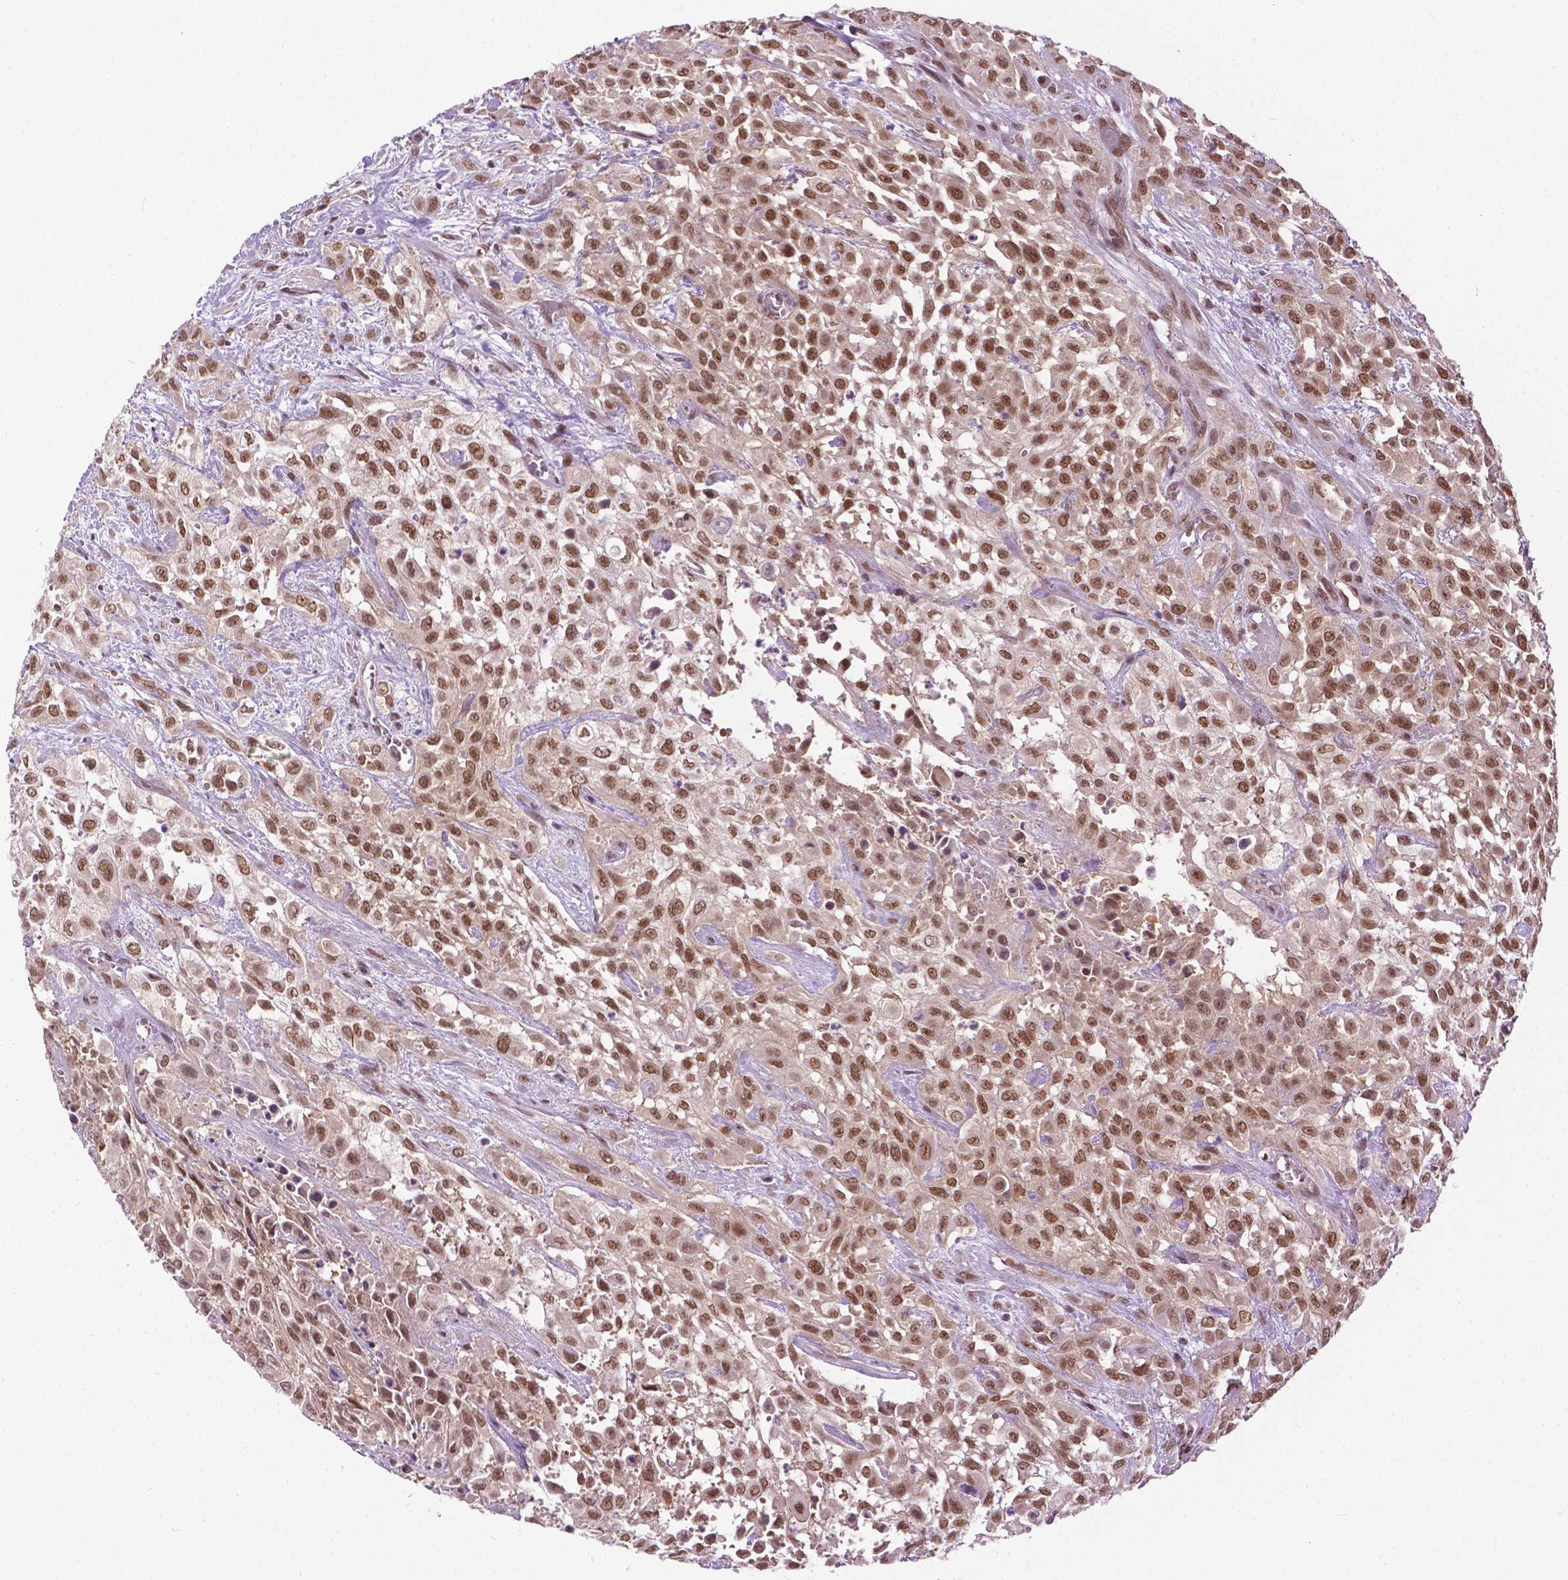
{"staining": {"intensity": "moderate", "quantity": ">75%", "location": "nuclear"}, "tissue": "urothelial cancer", "cell_type": "Tumor cells", "image_type": "cancer", "snomed": [{"axis": "morphology", "description": "Urothelial carcinoma, High grade"}, {"axis": "topography", "description": "Urinary bladder"}], "caption": "Urothelial carcinoma (high-grade) stained for a protein demonstrates moderate nuclear positivity in tumor cells.", "gene": "UBQLN4", "patient": {"sex": "male", "age": 57}}